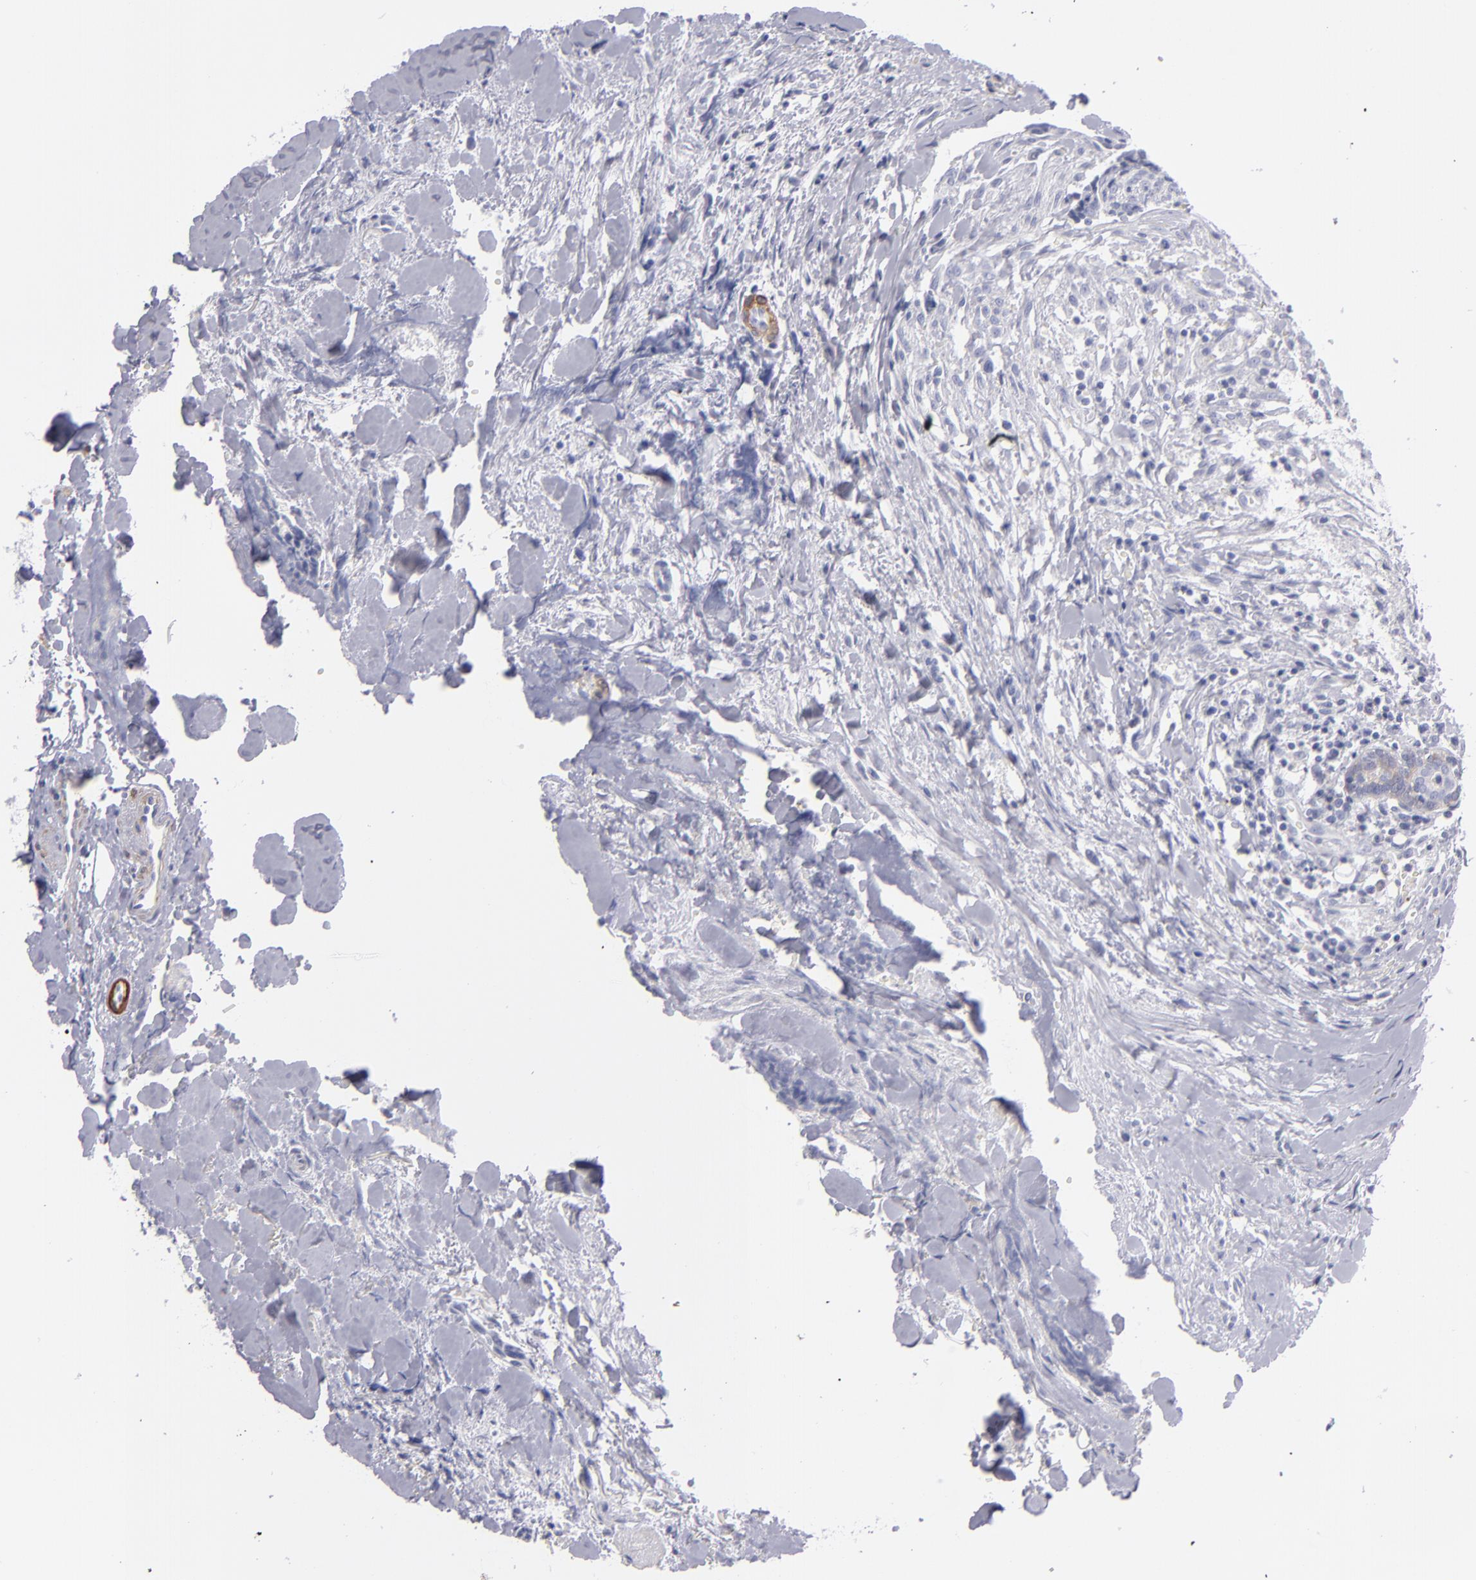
{"staining": {"intensity": "negative", "quantity": "none", "location": "none"}, "tissue": "head and neck cancer", "cell_type": "Tumor cells", "image_type": "cancer", "snomed": [{"axis": "morphology", "description": "Squamous cell carcinoma, NOS"}, {"axis": "topography", "description": "Salivary gland"}, {"axis": "topography", "description": "Head-Neck"}], "caption": "There is no significant expression in tumor cells of squamous cell carcinoma (head and neck).", "gene": "MYH11", "patient": {"sex": "male", "age": 70}}